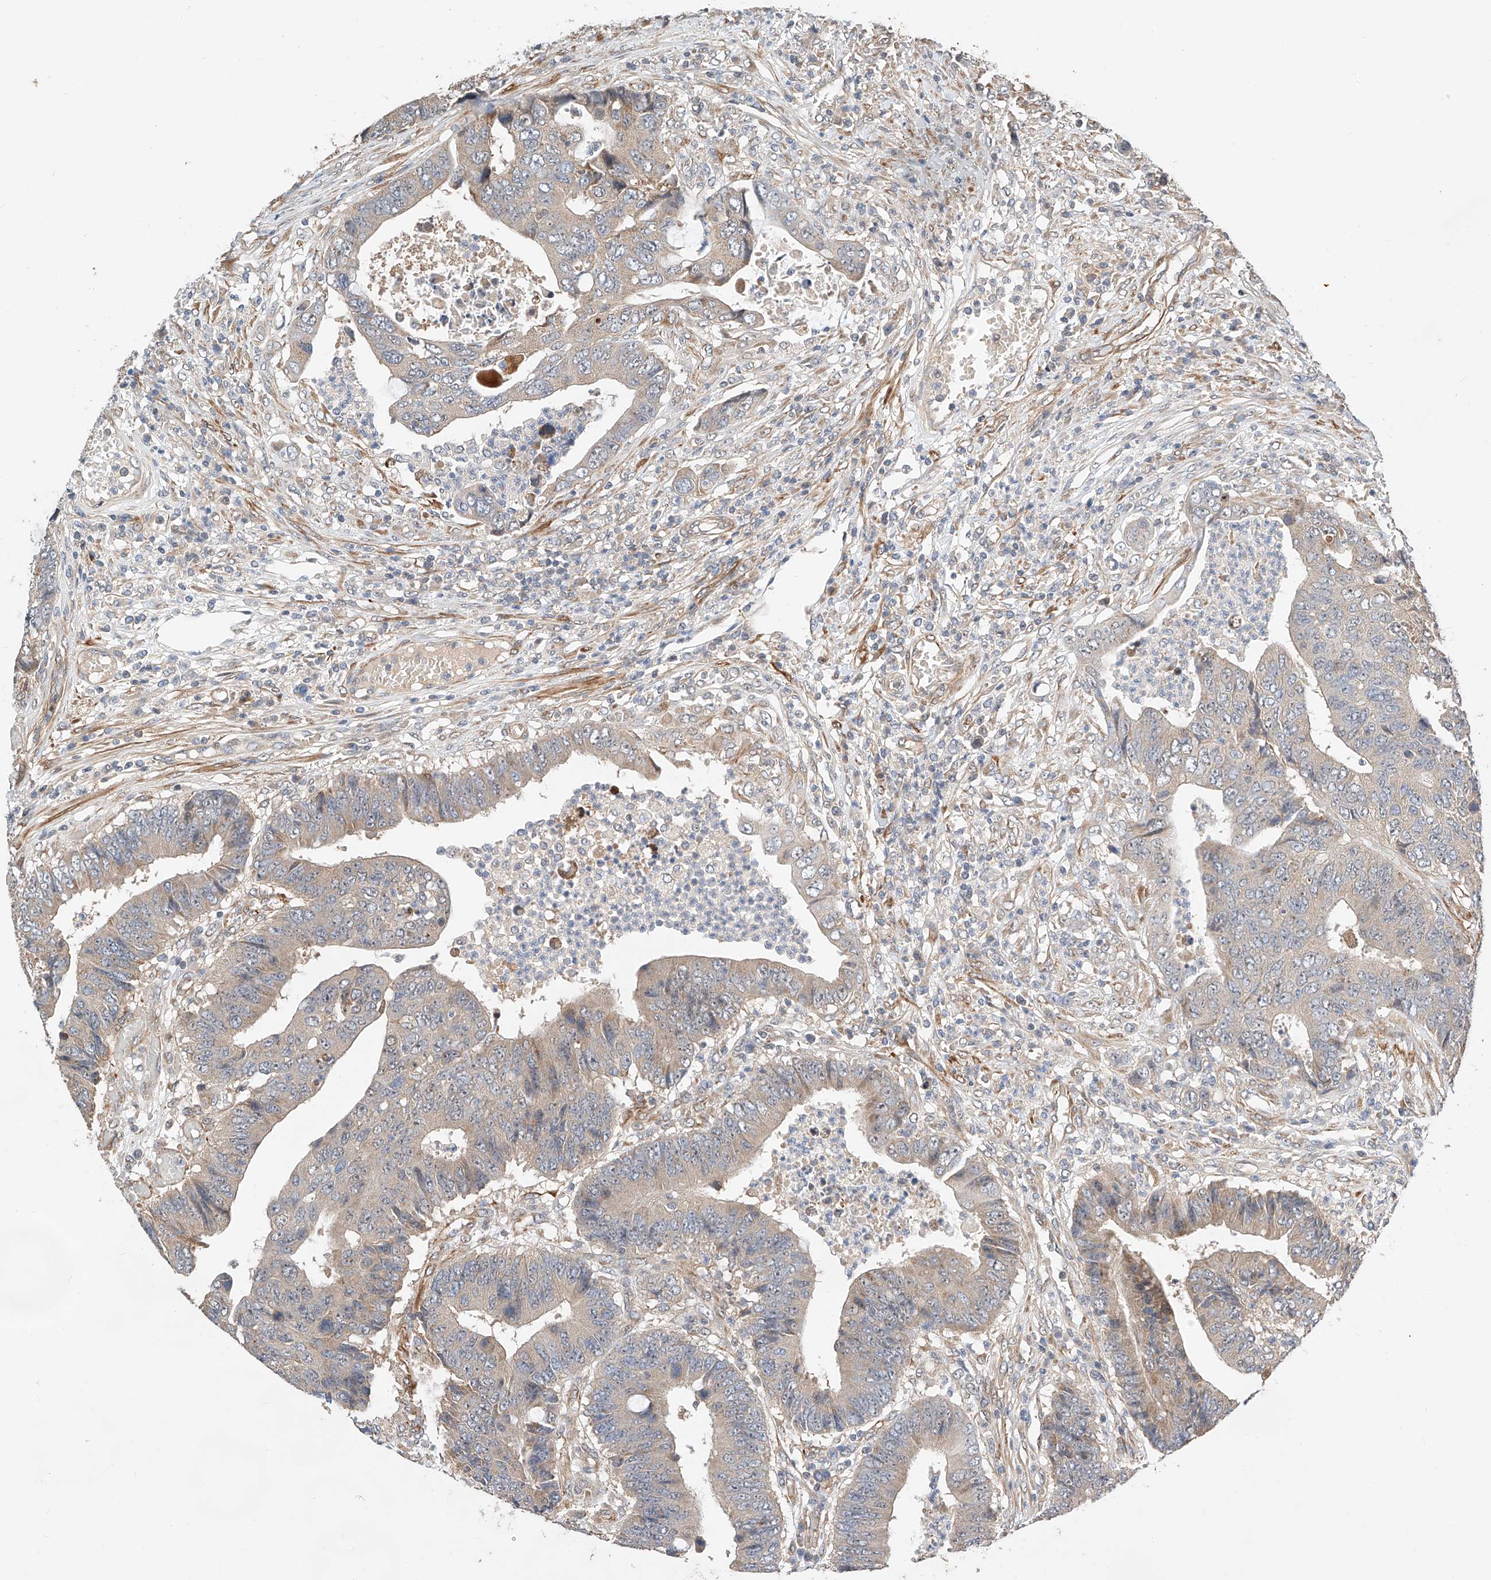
{"staining": {"intensity": "negative", "quantity": "none", "location": "none"}, "tissue": "colorectal cancer", "cell_type": "Tumor cells", "image_type": "cancer", "snomed": [{"axis": "morphology", "description": "Adenocarcinoma, NOS"}, {"axis": "topography", "description": "Rectum"}], "caption": "High magnification brightfield microscopy of adenocarcinoma (colorectal) stained with DAB (brown) and counterstained with hematoxylin (blue): tumor cells show no significant staining.", "gene": "RAB23", "patient": {"sex": "male", "age": 84}}